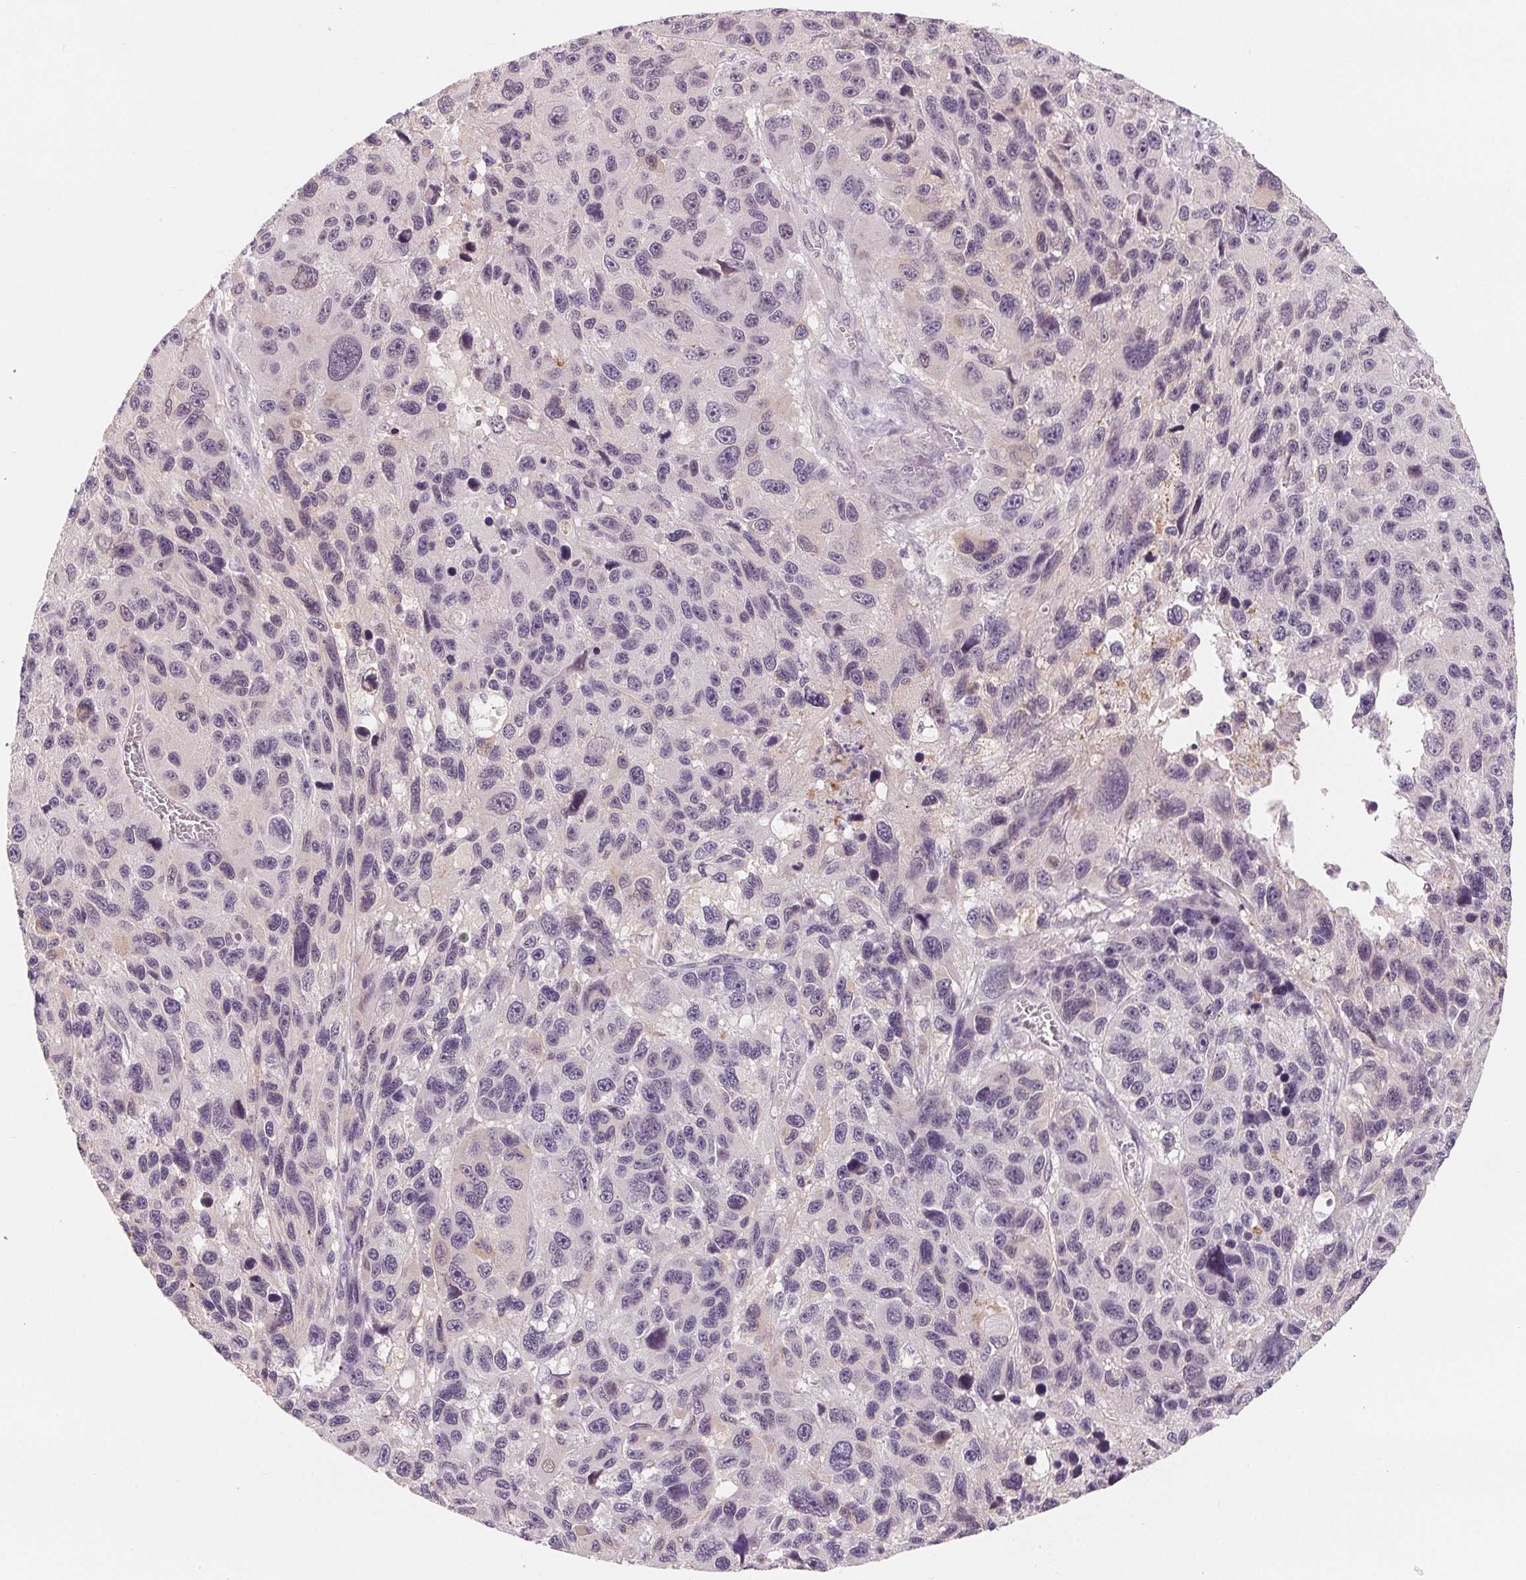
{"staining": {"intensity": "negative", "quantity": "none", "location": "none"}, "tissue": "melanoma", "cell_type": "Tumor cells", "image_type": "cancer", "snomed": [{"axis": "morphology", "description": "Malignant melanoma, NOS"}, {"axis": "topography", "description": "Skin"}], "caption": "Tumor cells show no significant protein expression in malignant melanoma. (Brightfield microscopy of DAB (3,3'-diaminobenzidine) immunohistochemistry at high magnification).", "gene": "CFC1", "patient": {"sex": "male", "age": 53}}